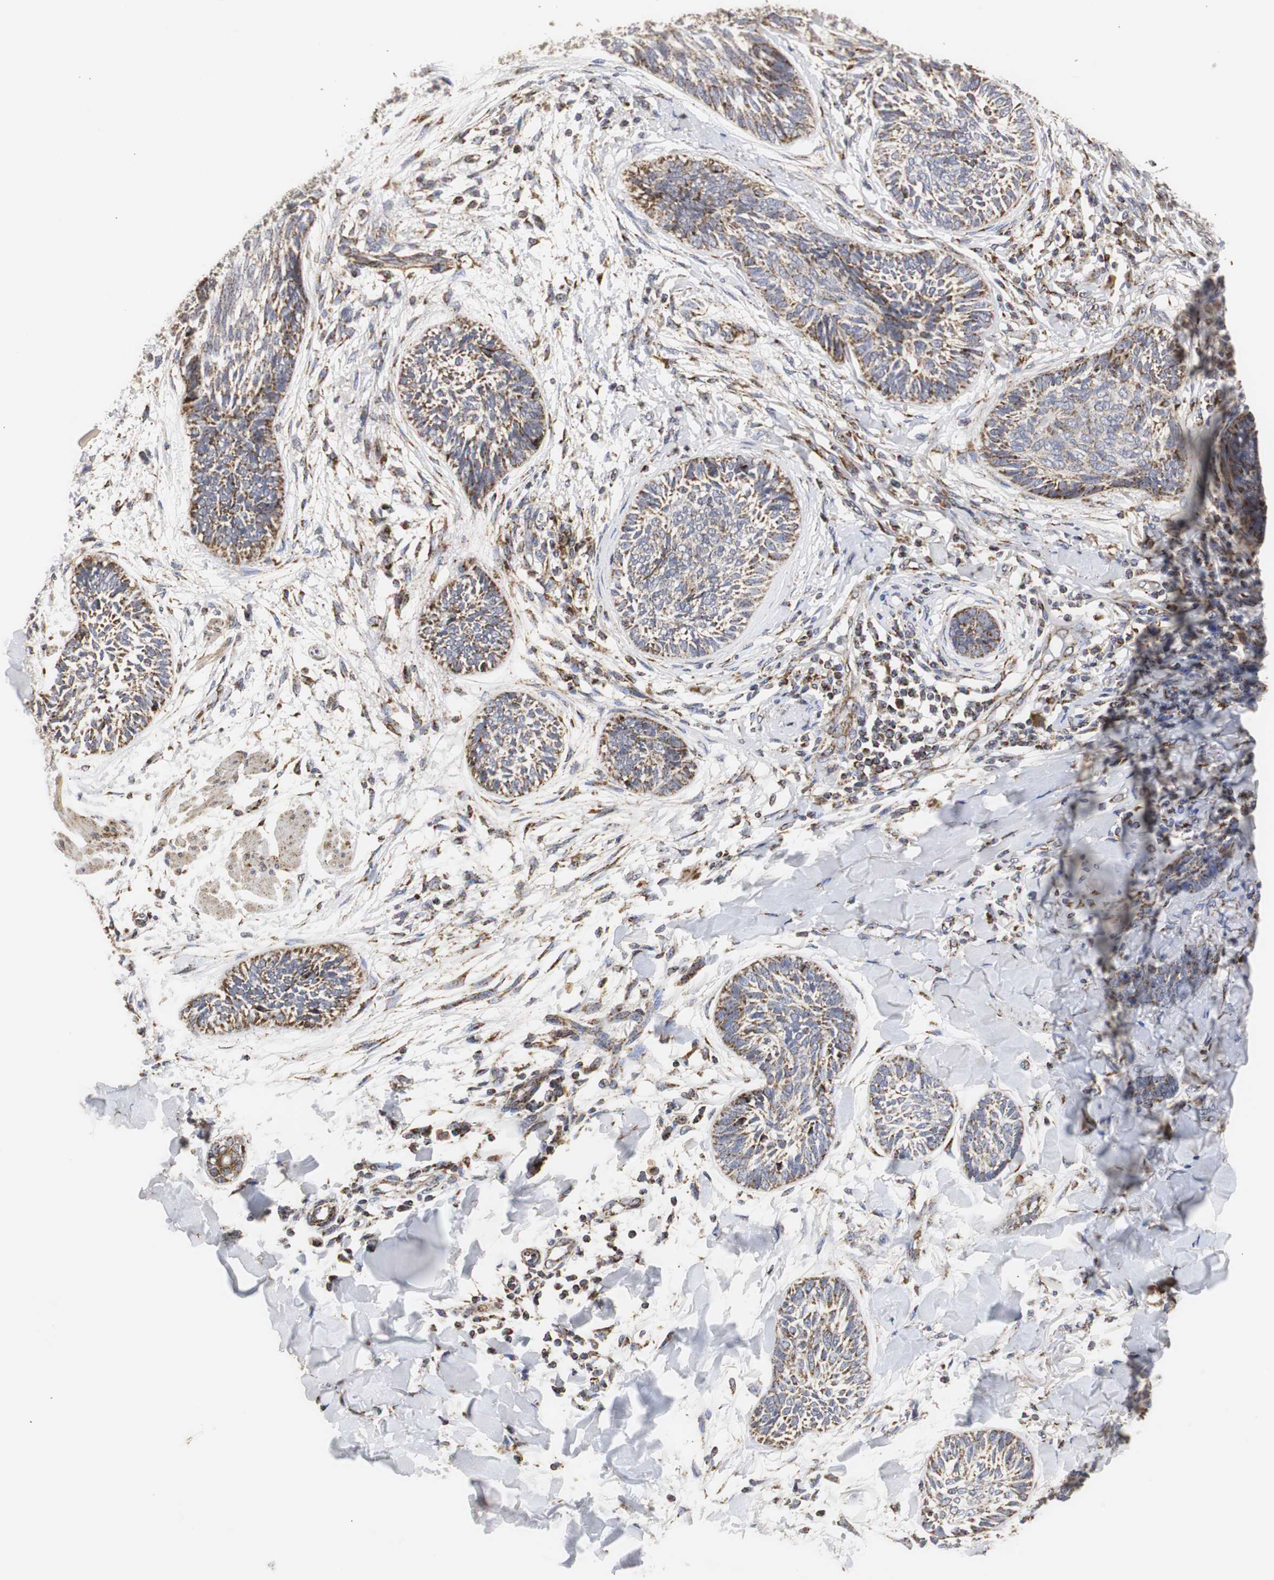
{"staining": {"intensity": "strong", "quantity": ">75%", "location": "cytoplasmic/membranous"}, "tissue": "skin cancer", "cell_type": "Tumor cells", "image_type": "cancer", "snomed": [{"axis": "morphology", "description": "Papilloma, NOS"}, {"axis": "morphology", "description": "Basal cell carcinoma"}, {"axis": "topography", "description": "Skin"}], "caption": "Skin cancer (basal cell carcinoma) stained with a brown dye reveals strong cytoplasmic/membranous positive expression in approximately >75% of tumor cells.", "gene": "HSD17B10", "patient": {"sex": "male", "age": 87}}